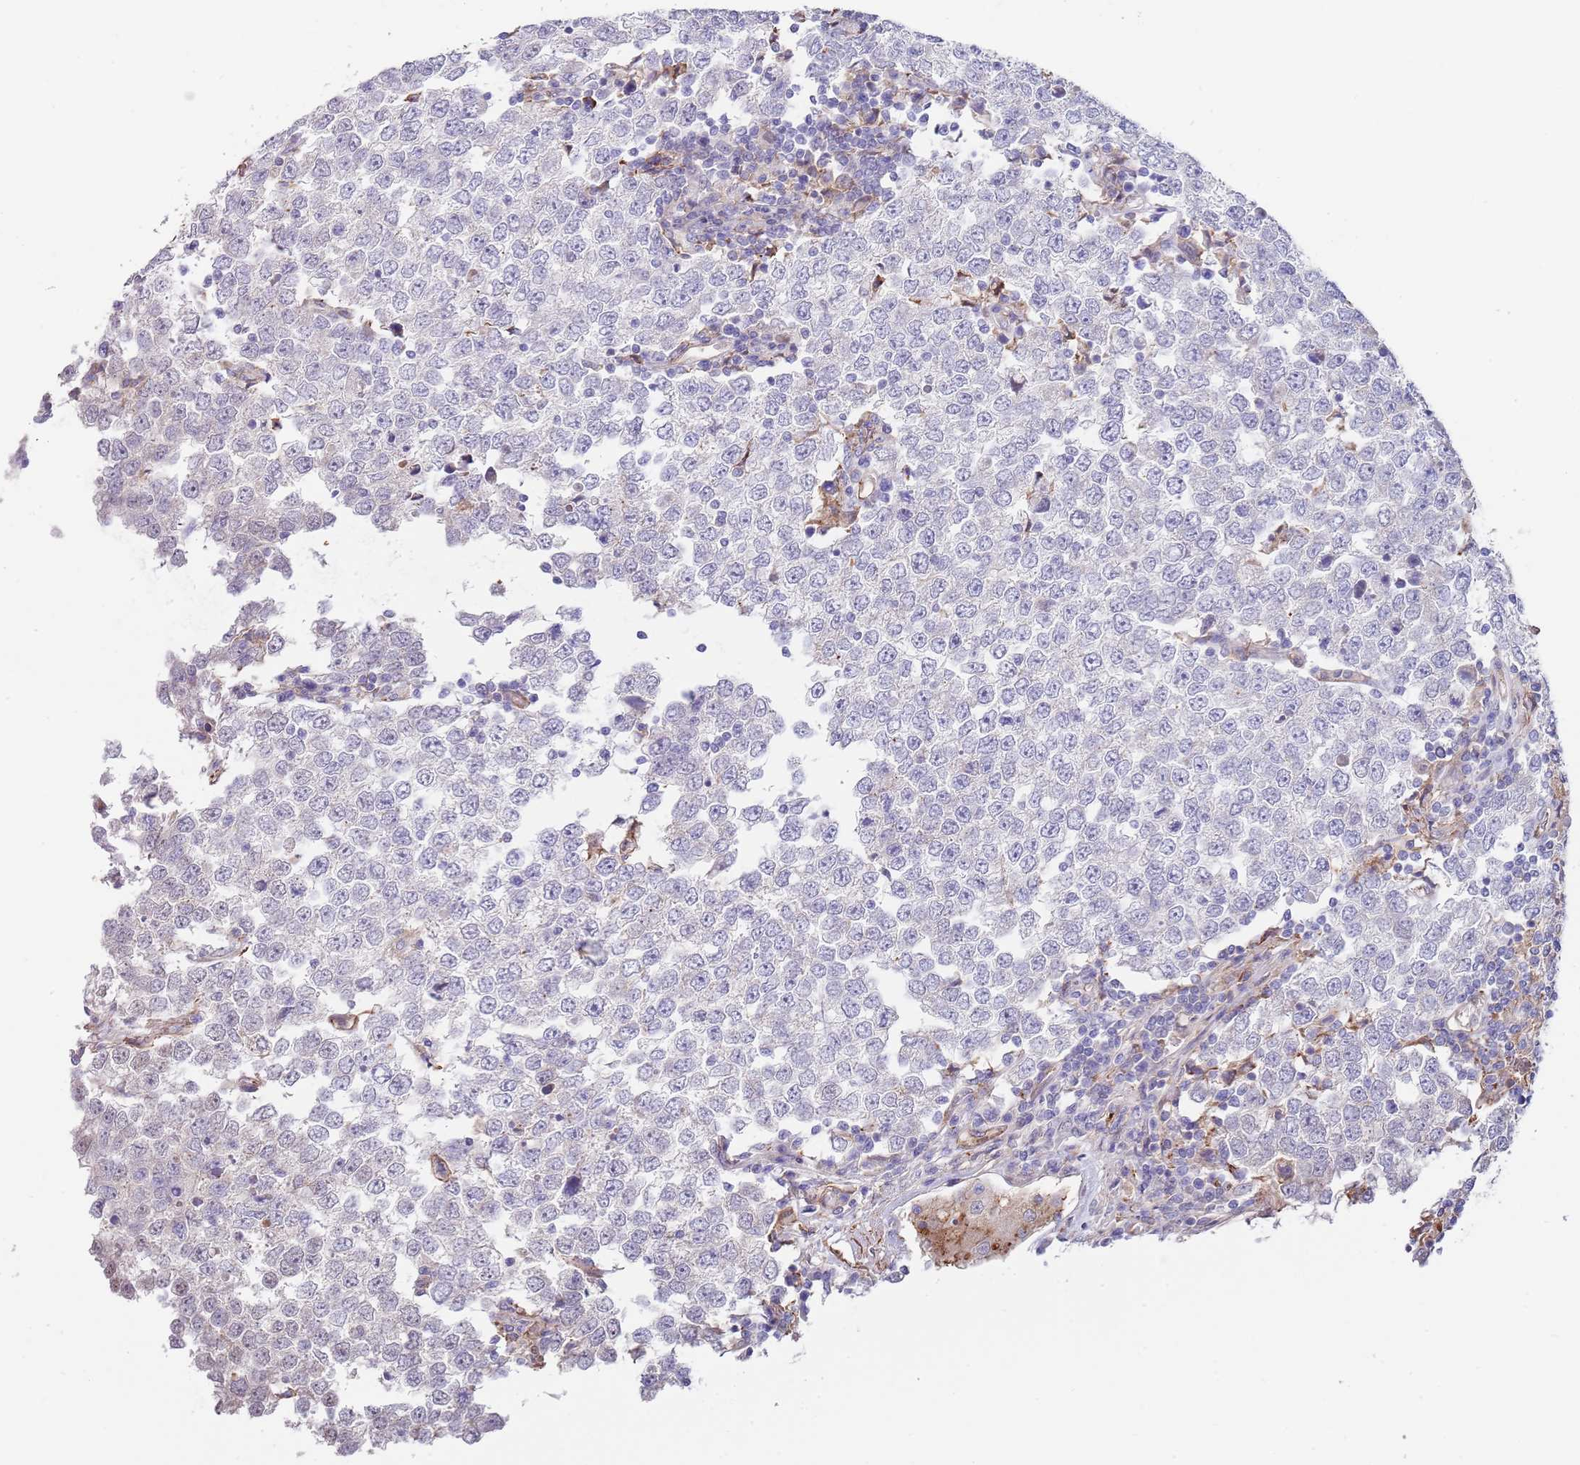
{"staining": {"intensity": "negative", "quantity": "none", "location": "none"}, "tissue": "testis cancer", "cell_type": "Tumor cells", "image_type": "cancer", "snomed": [{"axis": "morphology", "description": "Seminoma, NOS"}, {"axis": "morphology", "description": "Carcinoma, Embryonal, NOS"}, {"axis": "topography", "description": "Testis"}], "caption": "A photomicrograph of human testis cancer (seminoma) is negative for staining in tumor cells.", "gene": "BPNT1", "patient": {"sex": "male", "age": 28}}